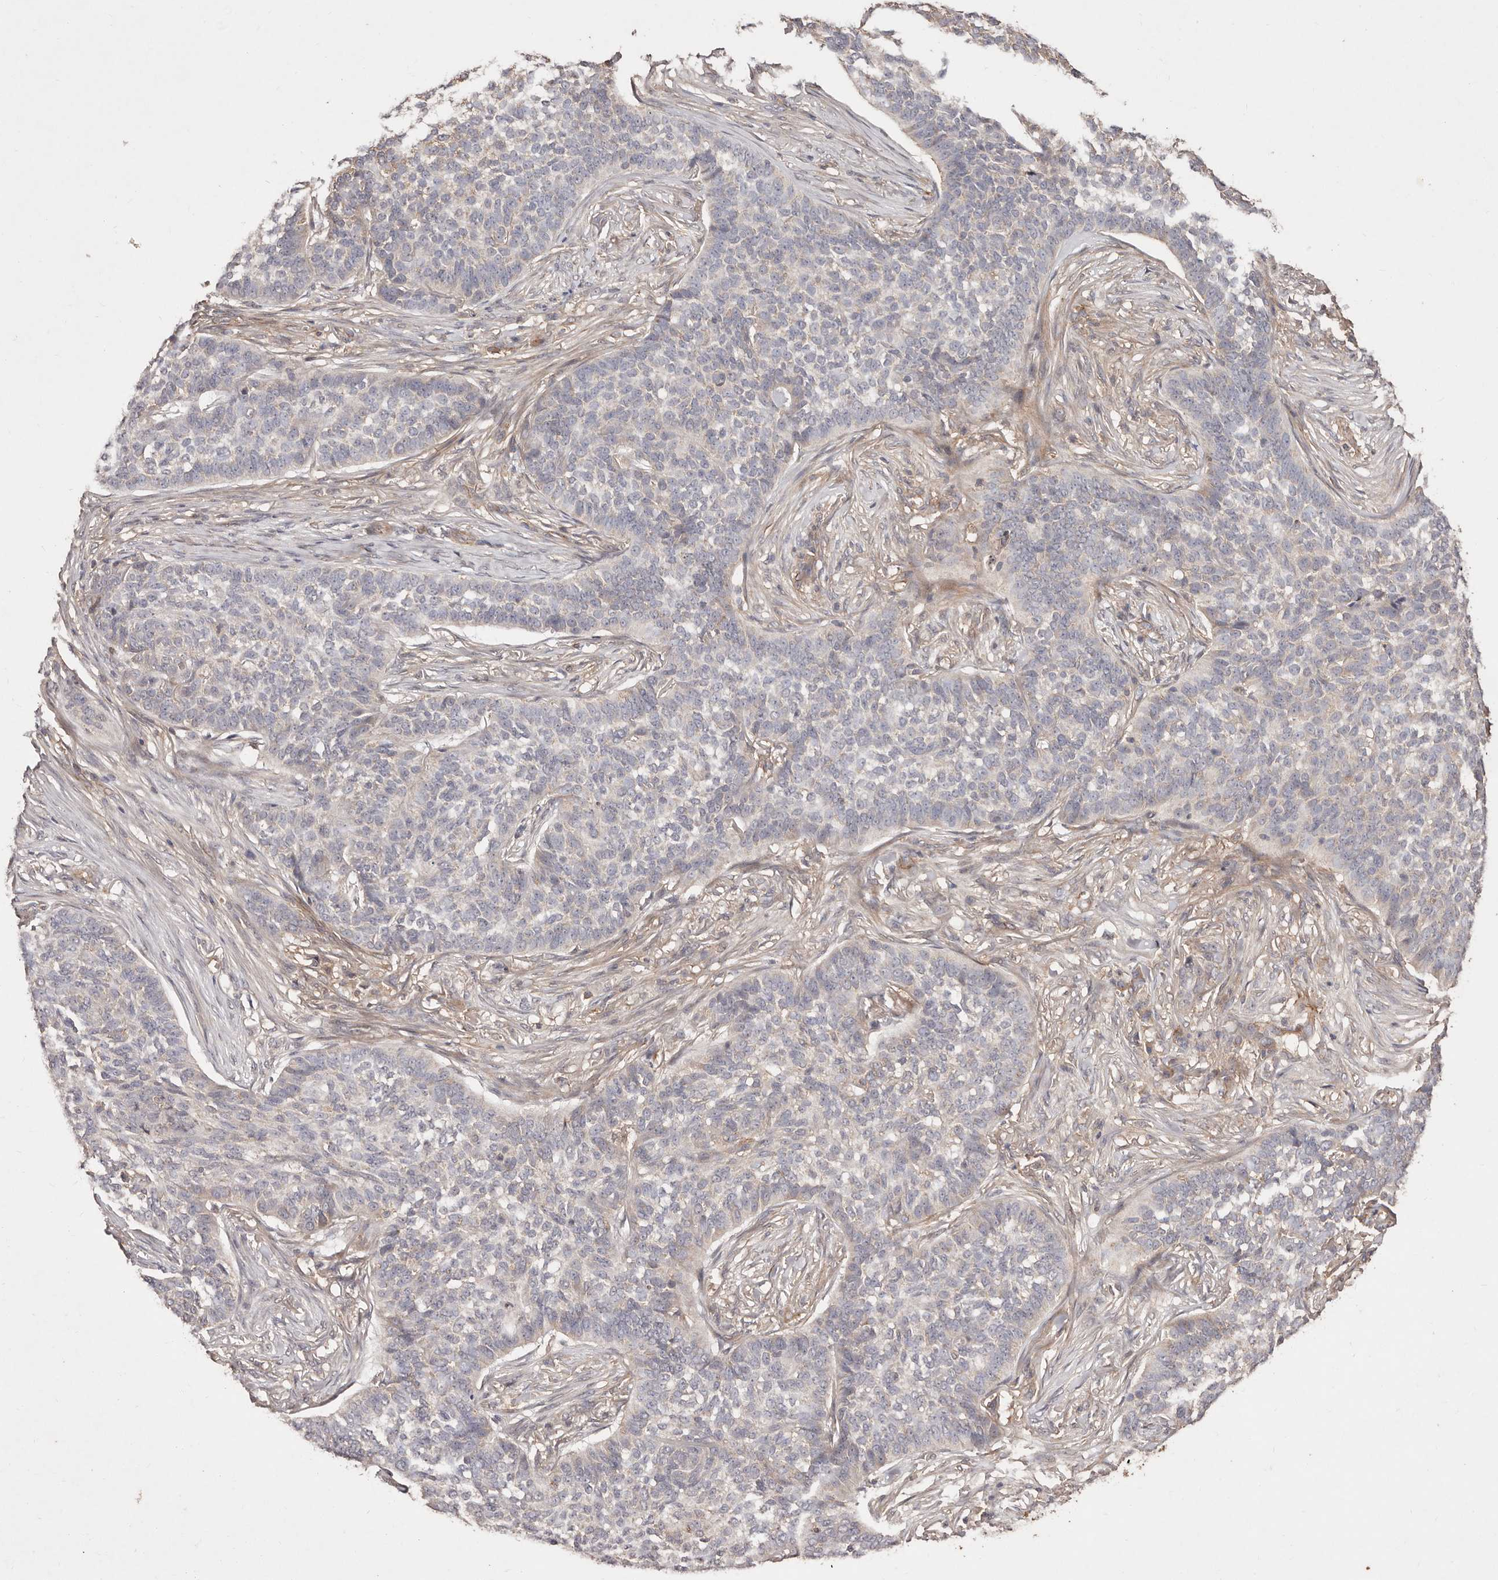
{"staining": {"intensity": "negative", "quantity": "none", "location": "none"}, "tissue": "skin cancer", "cell_type": "Tumor cells", "image_type": "cancer", "snomed": [{"axis": "morphology", "description": "Basal cell carcinoma"}, {"axis": "topography", "description": "Skin"}], "caption": "Immunohistochemical staining of basal cell carcinoma (skin) shows no significant staining in tumor cells.", "gene": "CCL14", "patient": {"sex": "male", "age": 85}}